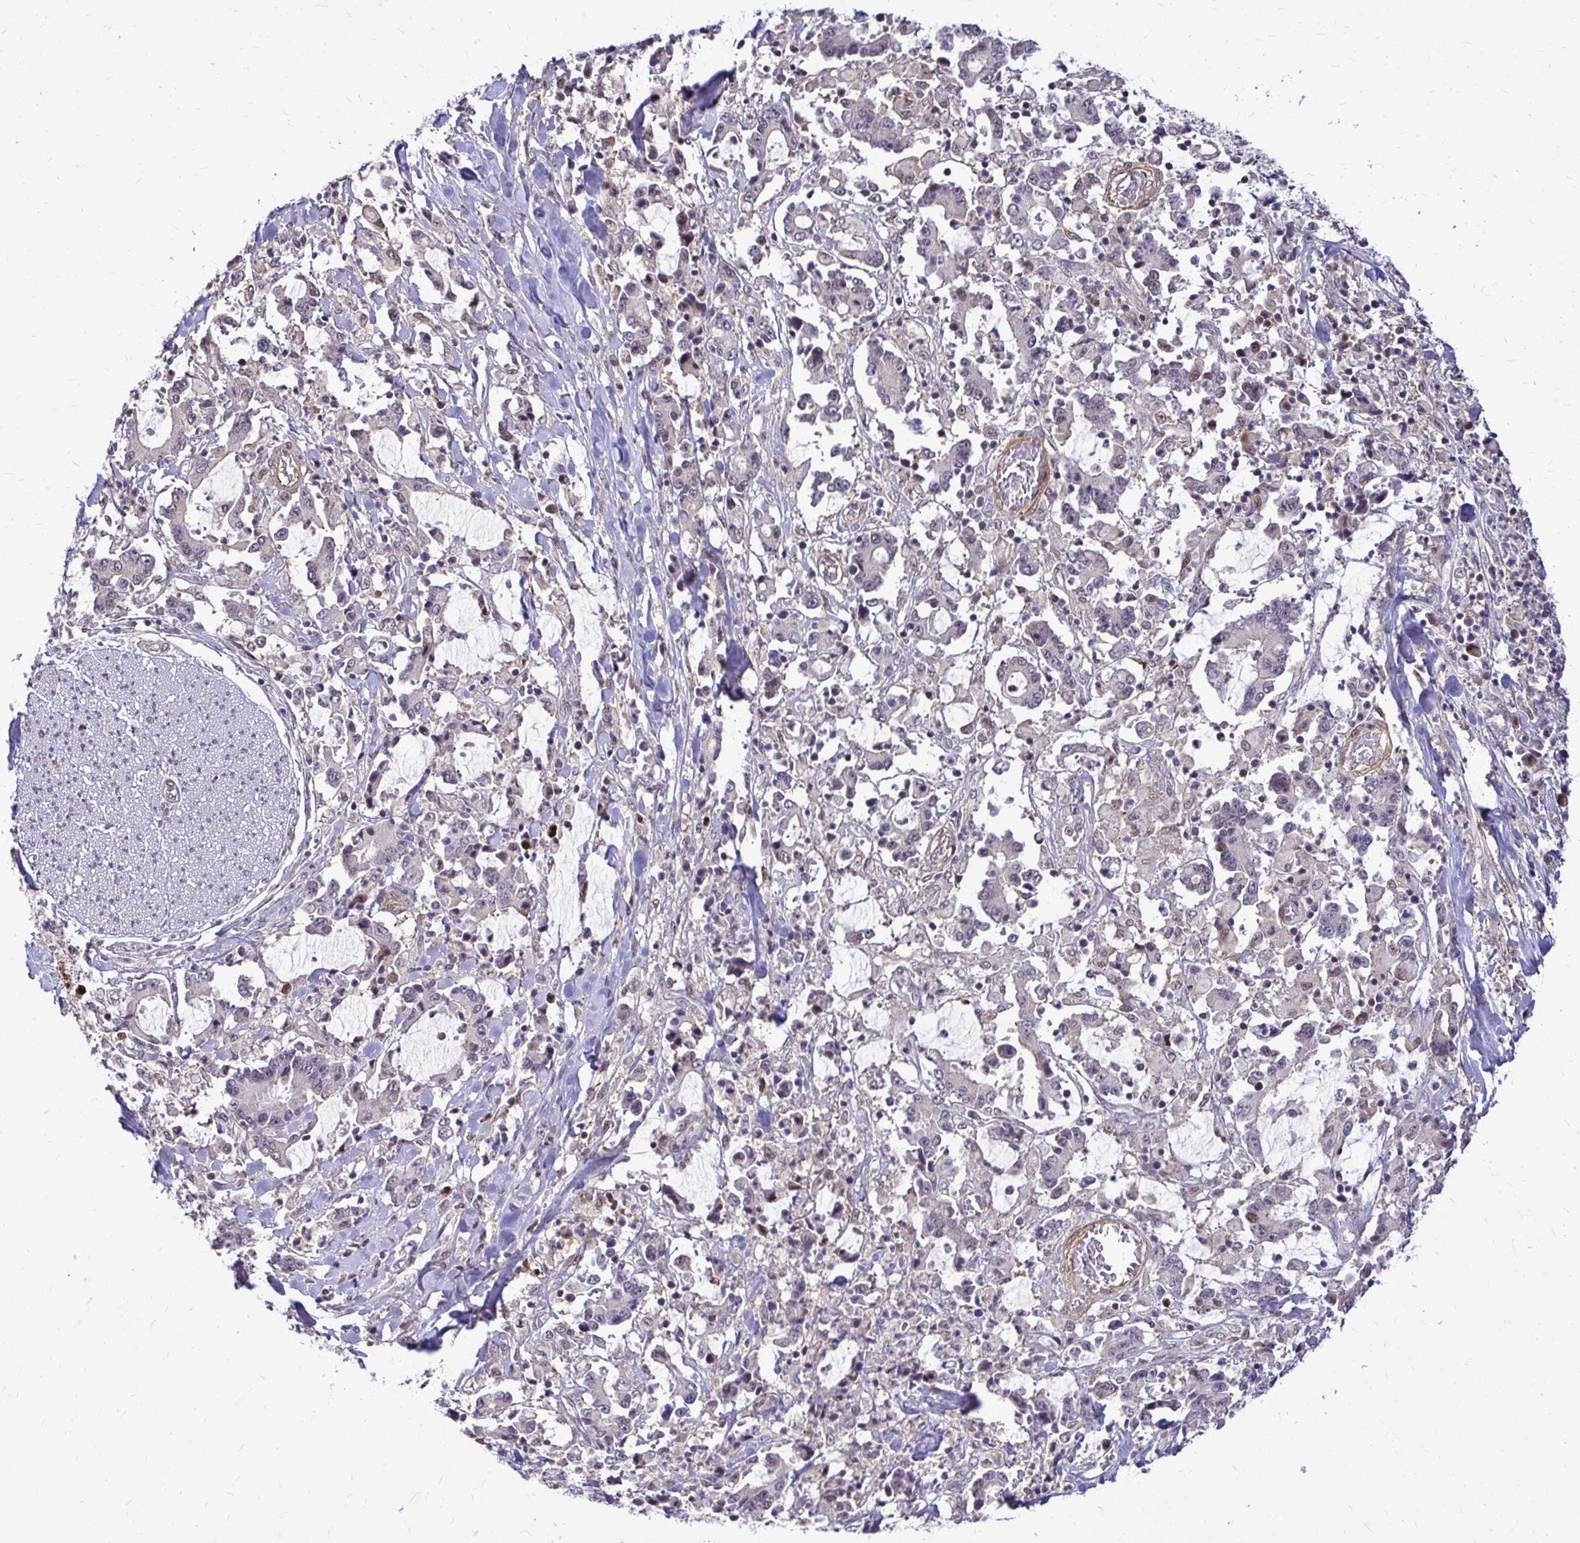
{"staining": {"intensity": "negative", "quantity": "none", "location": "none"}, "tissue": "stomach cancer", "cell_type": "Tumor cells", "image_type": "cancer", "snomed": [{"axis": "morphology", "description": "Adenocarcinoma, NOS"}, {"axis": "topography", "description": "Stomach, upper"}], "caption": "The photomicrograph demonstrates no staining of tumor cells in stomach cancer (adenocarcinoma).", "gene": "TRIP6", "patient": {"sex": "male", "age": 68}}